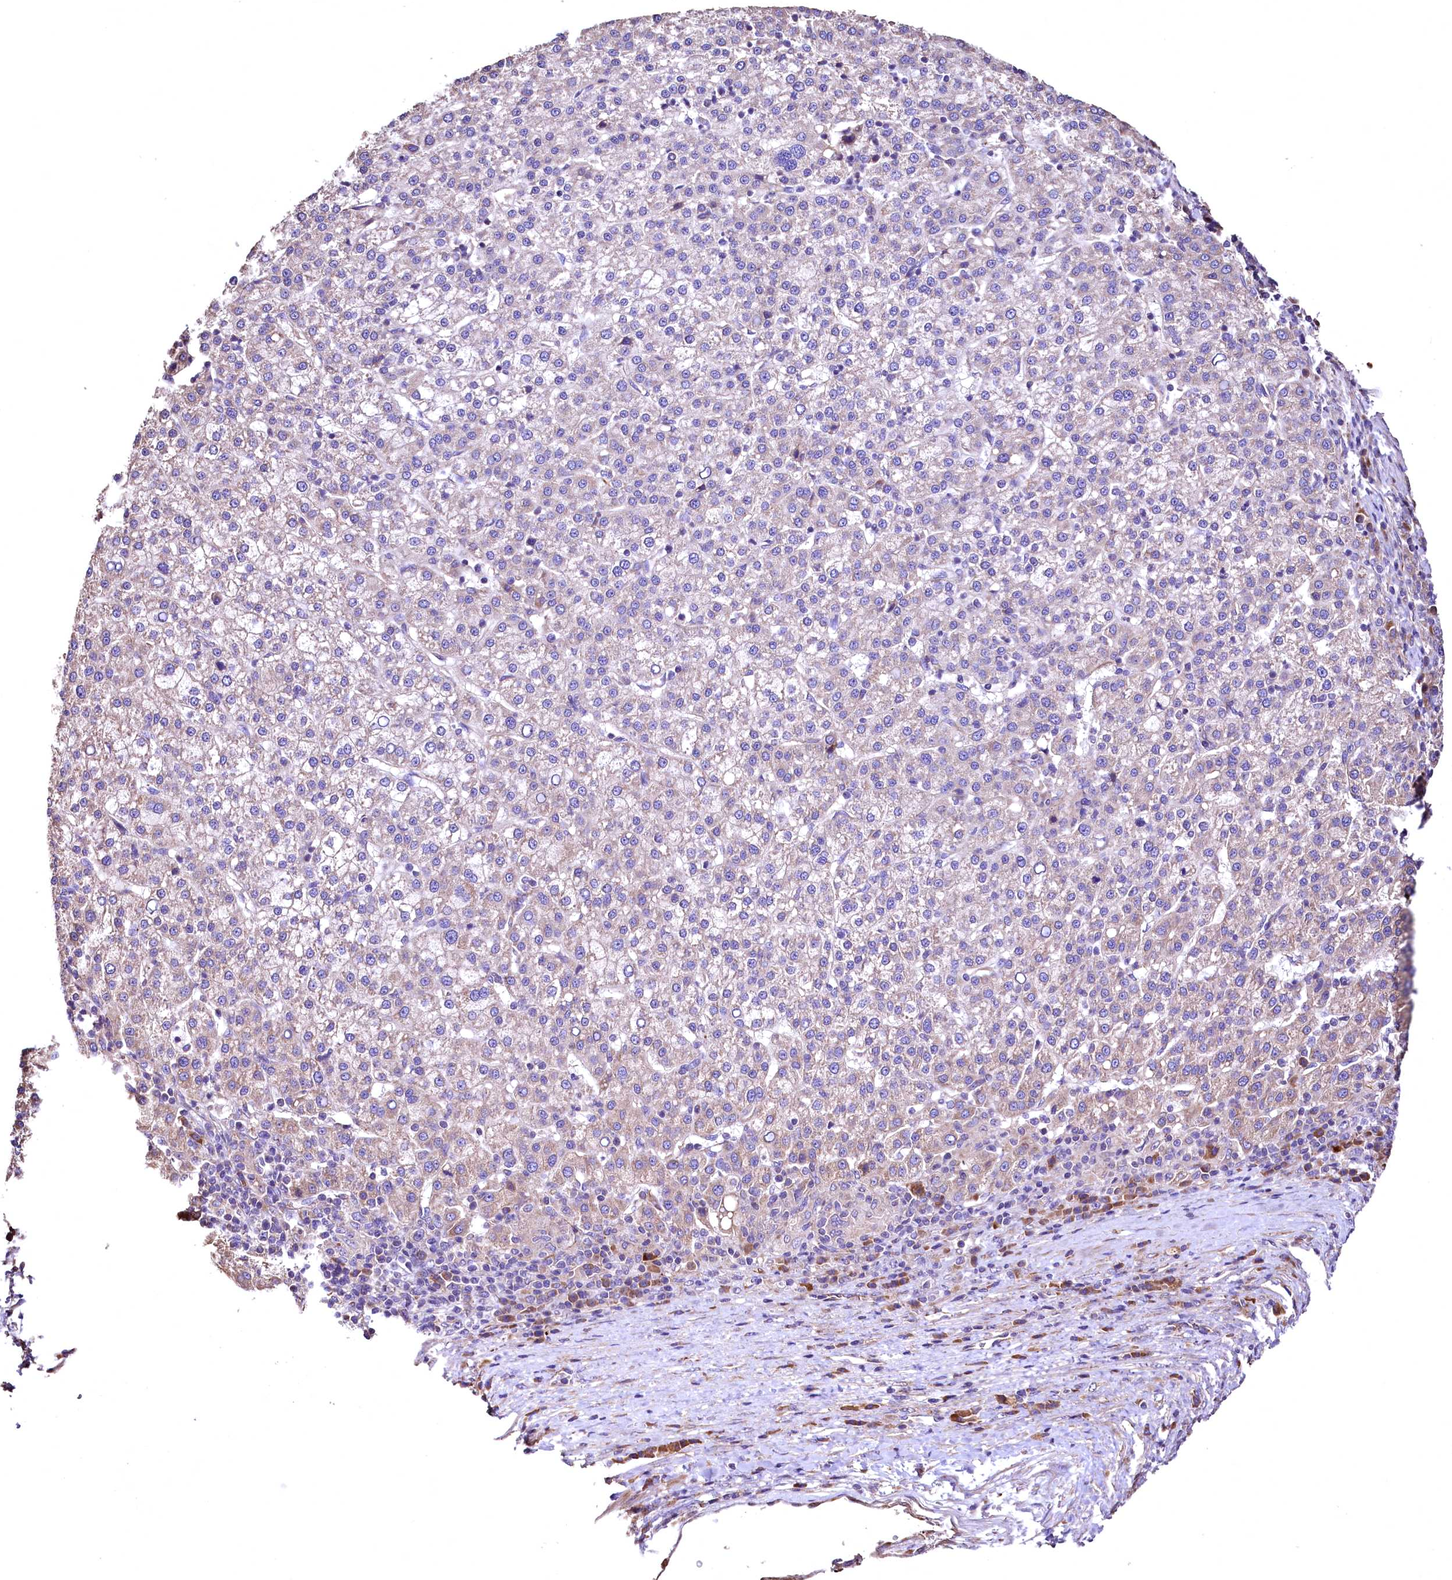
{"staining": {"intensity": "negative", "quantity": "none", "location": "none"}, "tissue": "liver cancer", "cell_type": "Tumor cells", "image_type": "cancer", "snomed": [{"axis": "morphology", "description": "Carcinoma, Hepatocellular, NOS"}, {"axis": "topography", "description": "Liver"}], "caption": "Tumor cells are negative for protein expression in human liver hepatocellular carcinoma.", "gene": "RASSF1", "patient": {"sex": "female", "age": 58}}